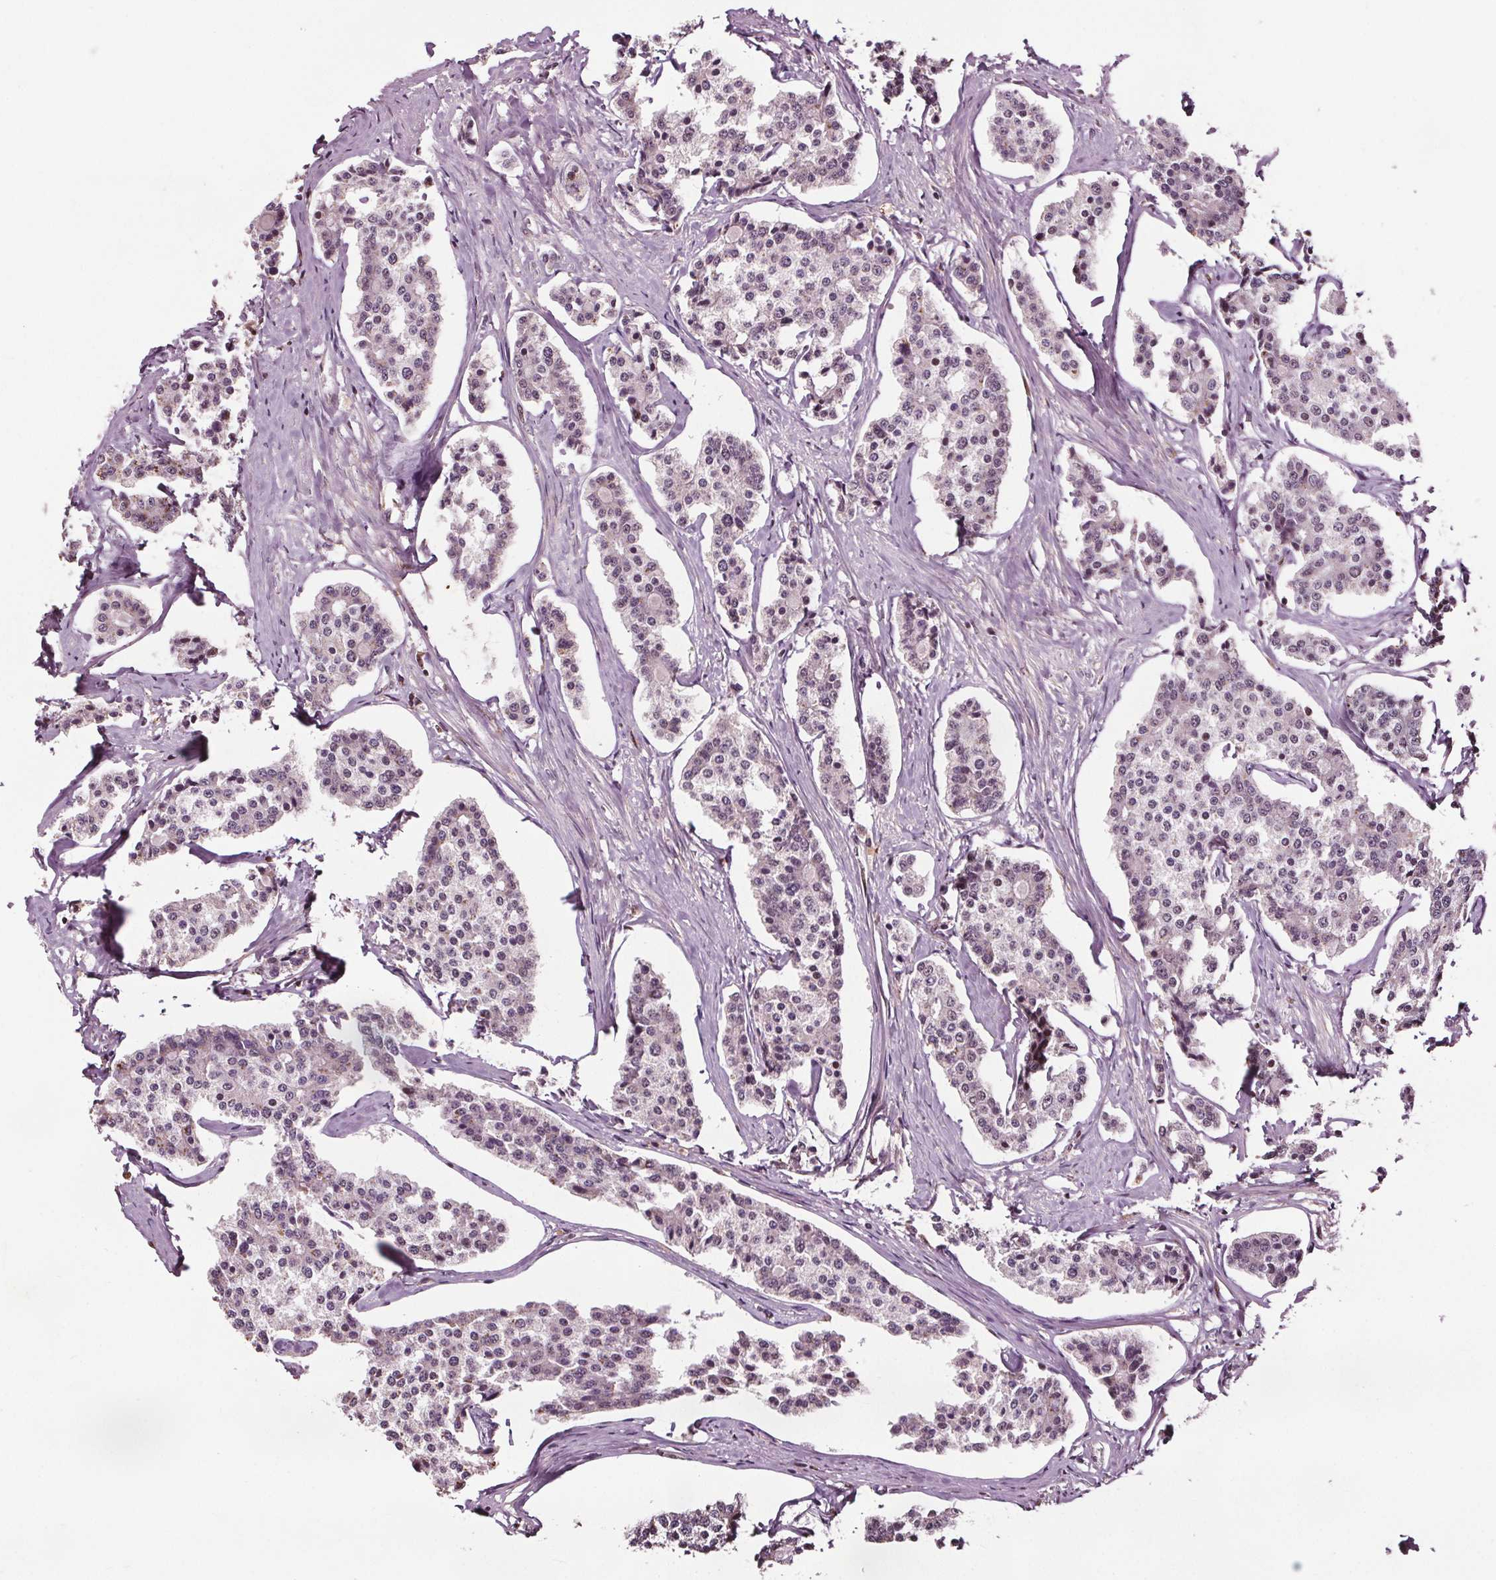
{"staining": {"intensity": "weak", "quantity": "<25%", "location": "nuclear"}, "tissue": "carcinoid", "cell_type": "Tumor cells", "image_type": "cancer", "snomed": [{"axis": "morphology", "description": "Carcinoid, malignant, NOS"}, {"axis": "topography", "description": "Small intestine"}], "caption": "Tumor cells are negative for protein expression in human carcinoid. The staining was performed using DAB (3,3'-diaminobenzidine) to visualize the protein expression in brown, while the nuclei were stained in blue with hematoxylin (Magnification: 20x).", "gene": "DDX11", "patient": {"sex": "female", "age": 65}}